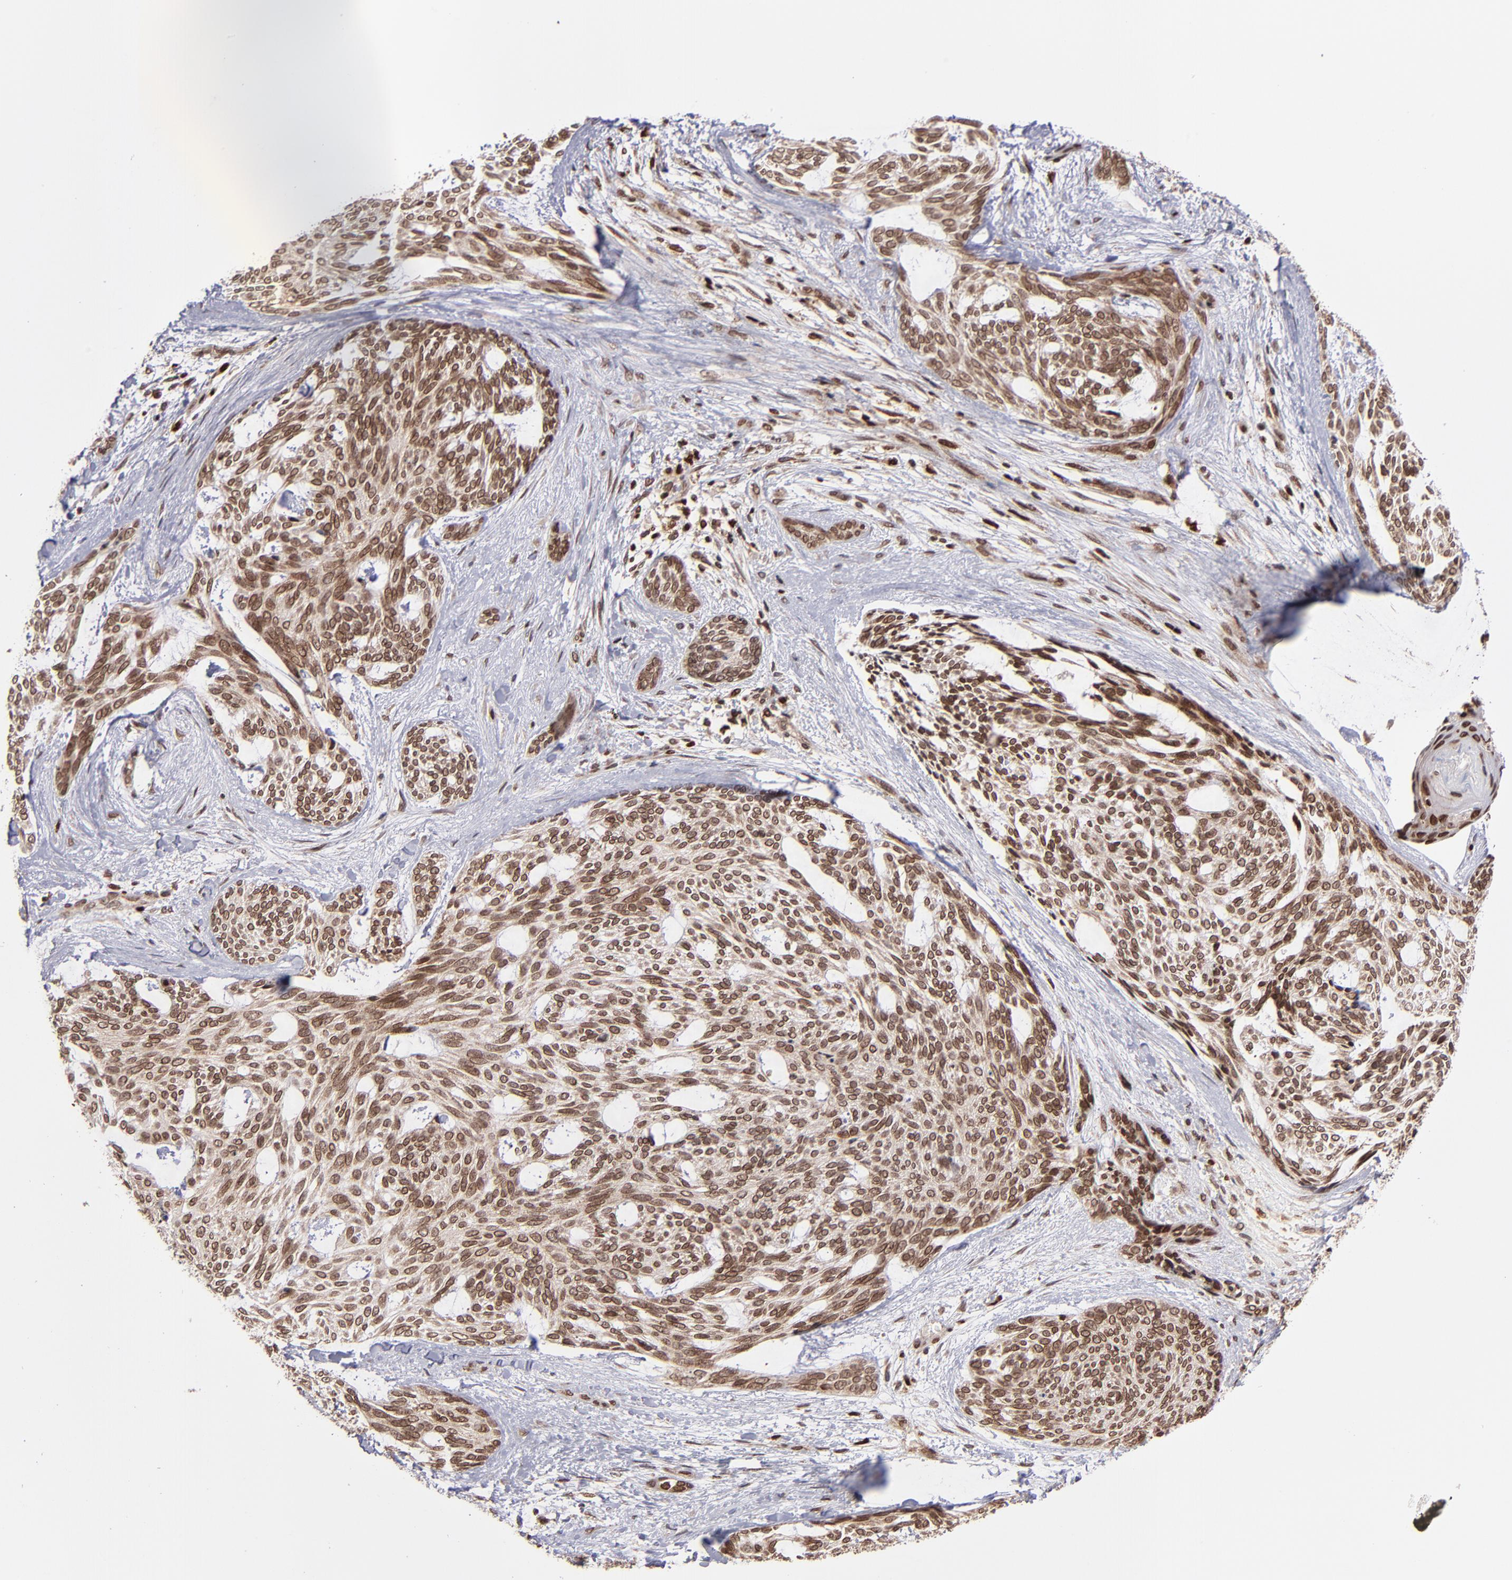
{"staining": {"intensity": "moderate", "quantity": ">75%", "location": "cytoplasmic/membranous,nuclear"}, "tissue": "skin cancer", "cell_type": "Tumor cells", "image_type": "cancer", "snomed": [{"axis": "morphology", "description": "Normal tissue, NOS"}, {"axis": "morphology", "description": "Basal cell carcinoma"}, {"axis": "topography", "description": "Skin"}], "caption": "A medium amount of moderate cytoplasmic/membranous and nuclear positivity is present in approximately >75% of tumor cells in skin basal cell carcinoma tissue.", "gene": "TOP1MT", "patient": {"sex": "female", "age": 71}}